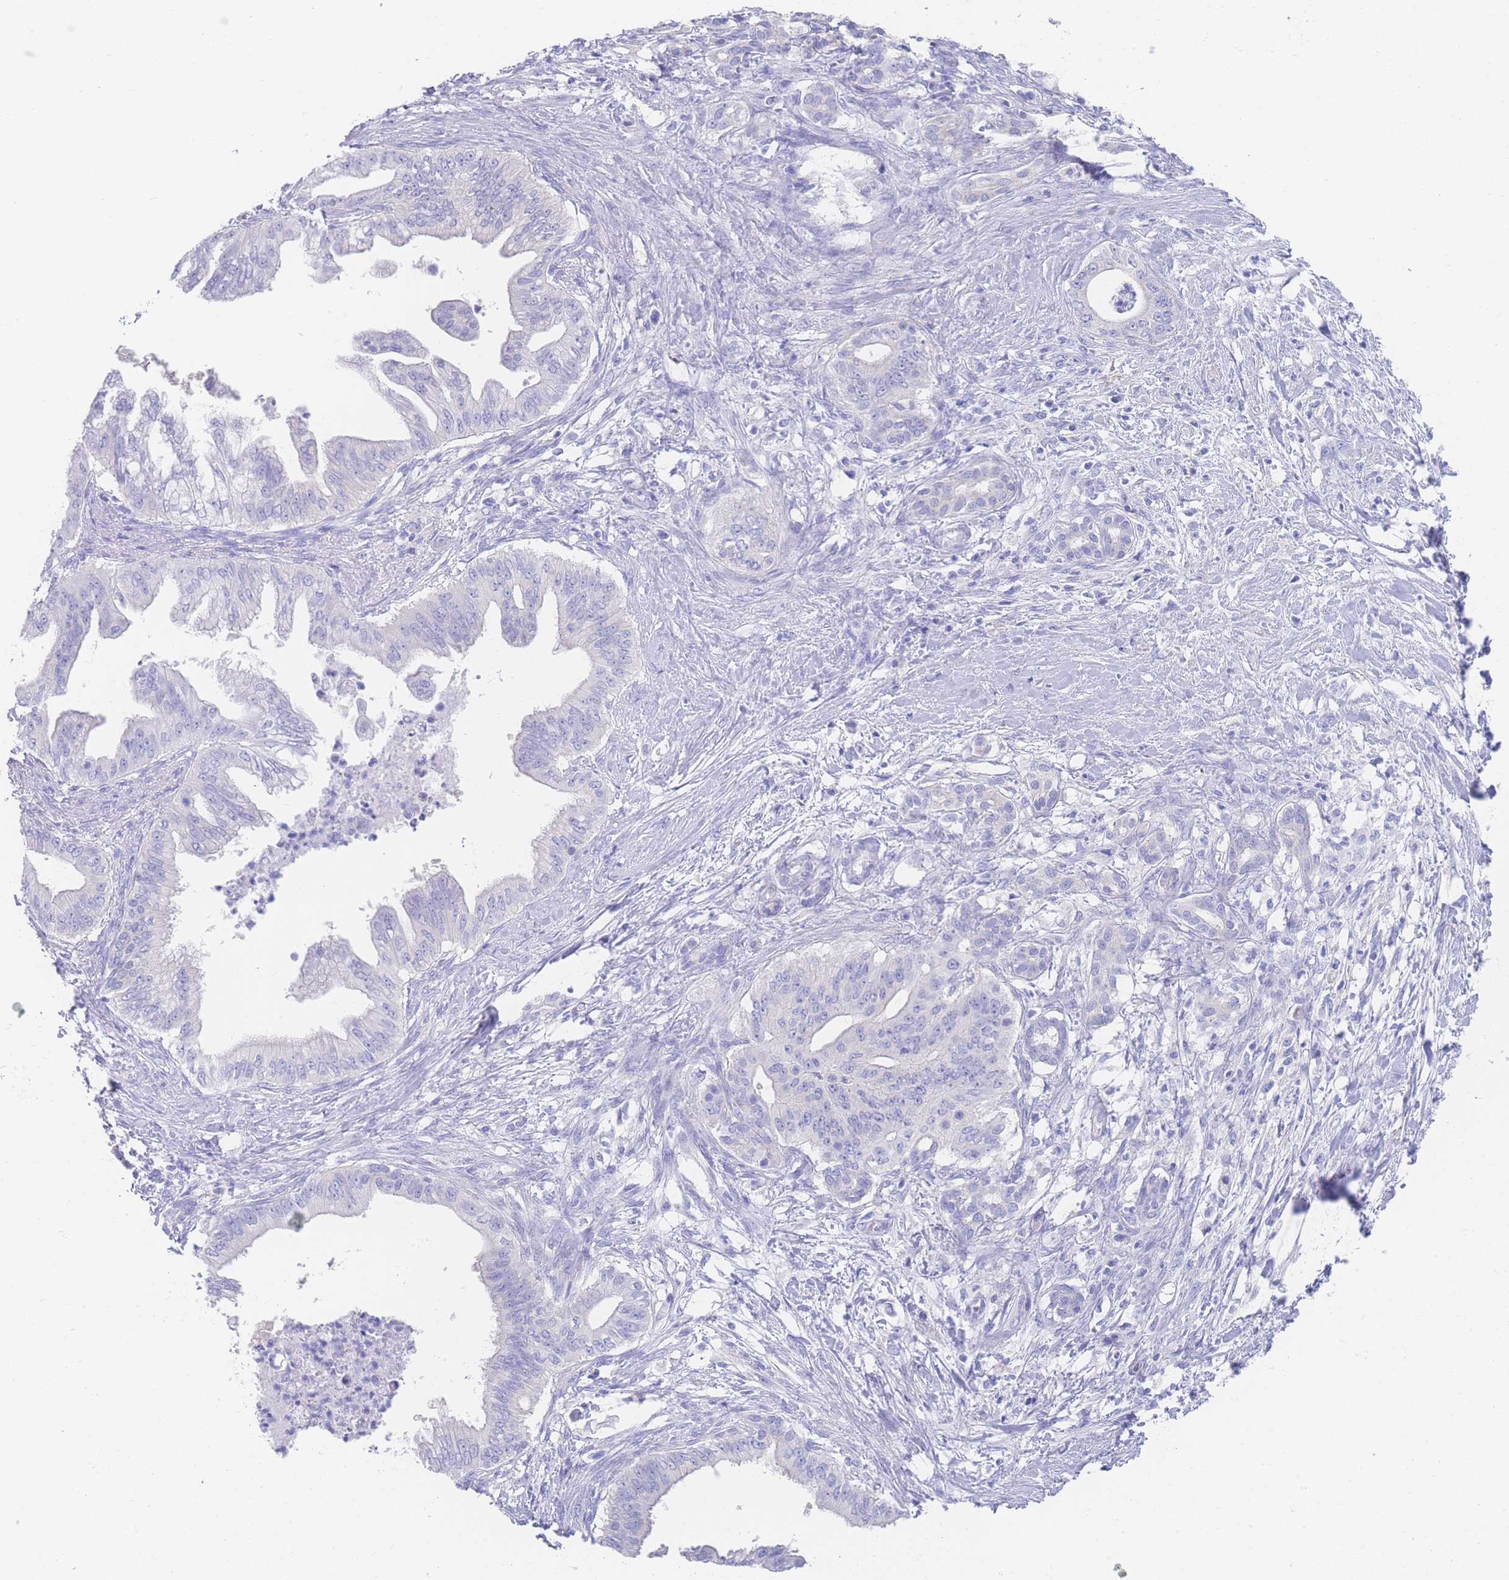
{"staining": {"intensity": "negative", "quantity": "none", "location": "none"}, "tissue": "pancreatic cancer", "cell_type": "Tumor cells", "image_type": "cancer", "snomed": [{"axis": "morphology", "description": "Adenocarcinoma, NOS"}, {"axis": "topography", "description": "Pancreas"}], "caption": "IHC histopathology image of neoplastic tissue: human pancreatic cancer (adenocarcinoma) stained with DAB (3,3'-diaminobenzidine) shows no significant protein staining in tumor cells.", "gene": "LZTFL1", "patient": {"sex": "male", "age": 58}}